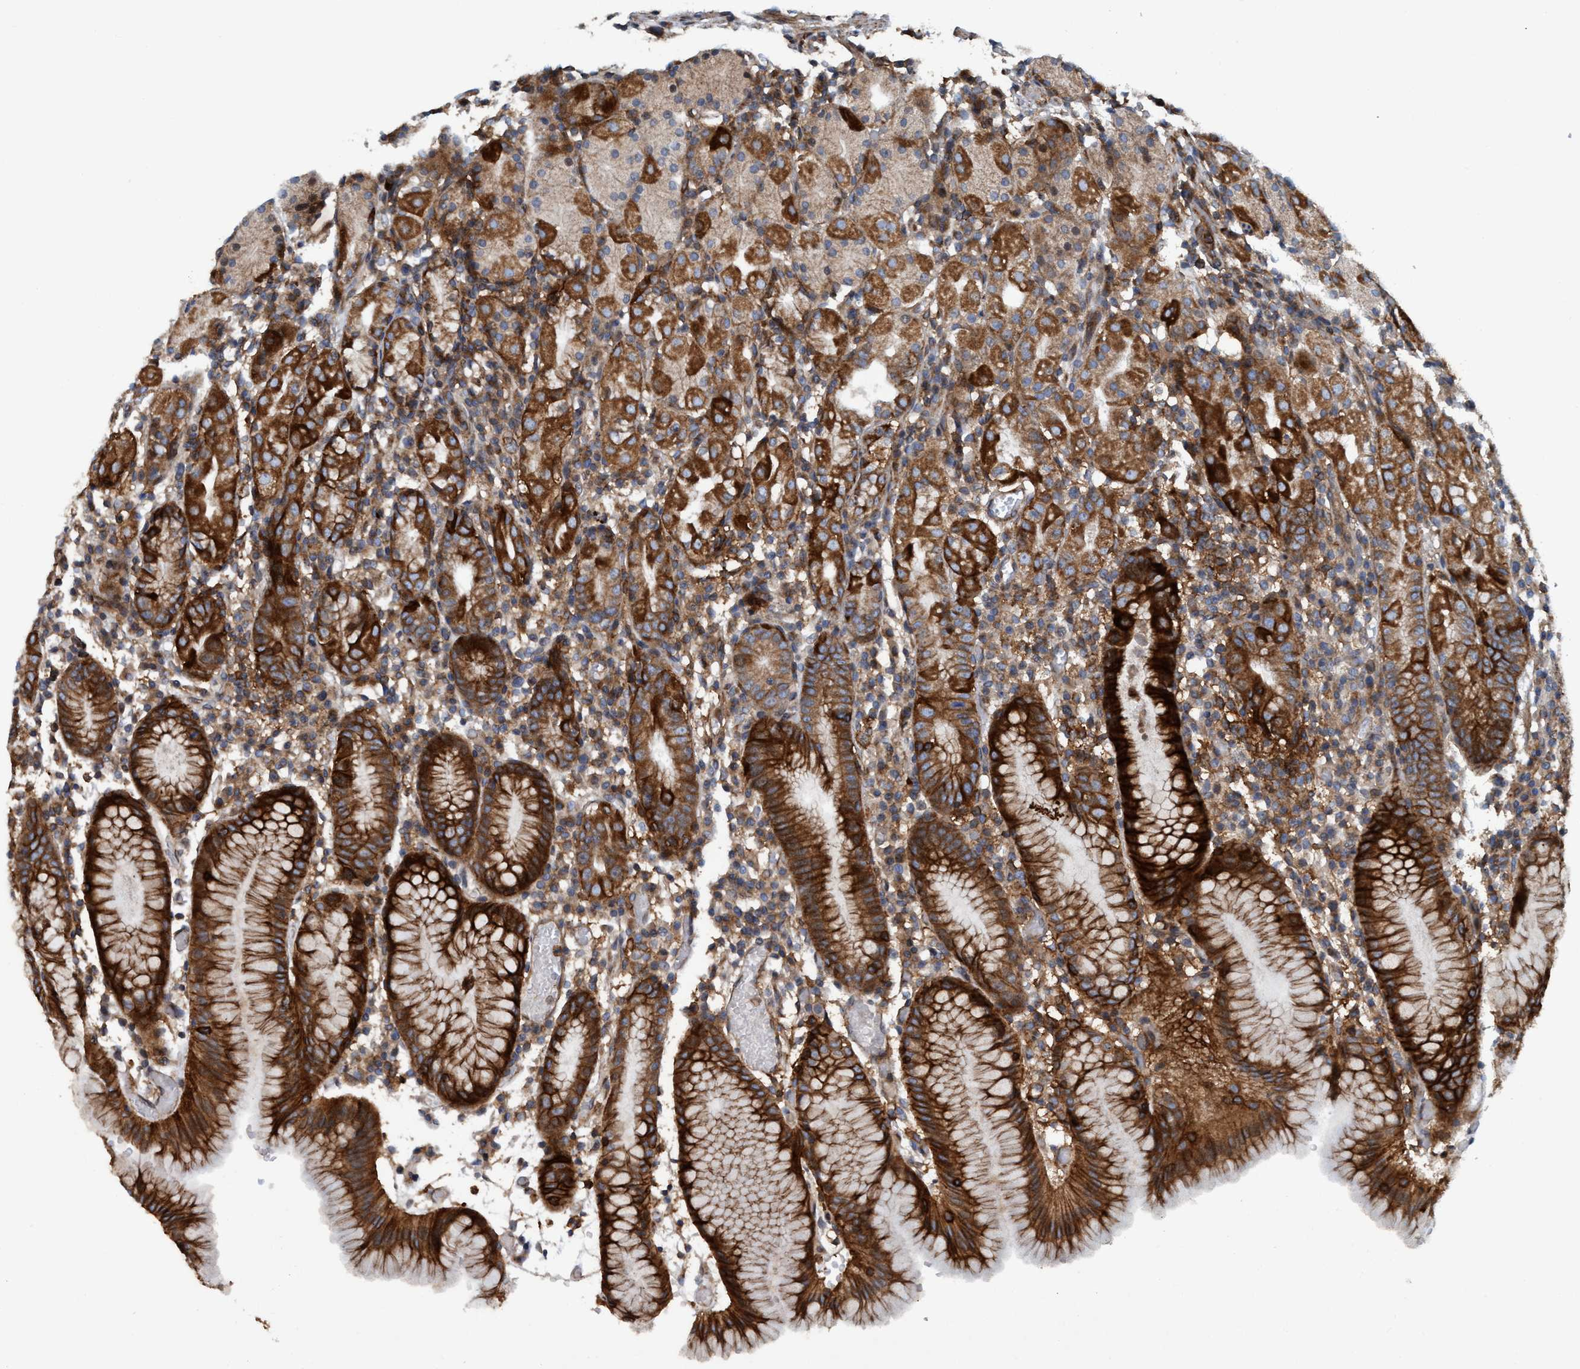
{"staining": {"intensity": "strong", "quantity": ">75%", "location": "cytoplasmic/membranous"}, "tissue": "stomach", "cell_type": "Glandular cells", "image_type": "normal", "snomed": [{"axis": "morphology", "description": "Normal tissue, NOS"}, {"axis": "topography", "description": "Stomach"}, {"axis": "topography", "description": "Stomach, lower"}], "caption": "A photomicrograph of stomach stained for a protein reveals strong cytoplasmic/membranous brown staining in glandular cells.", "gene": "SLC16A3", "patient": {"sex": "female", "age": 75}}